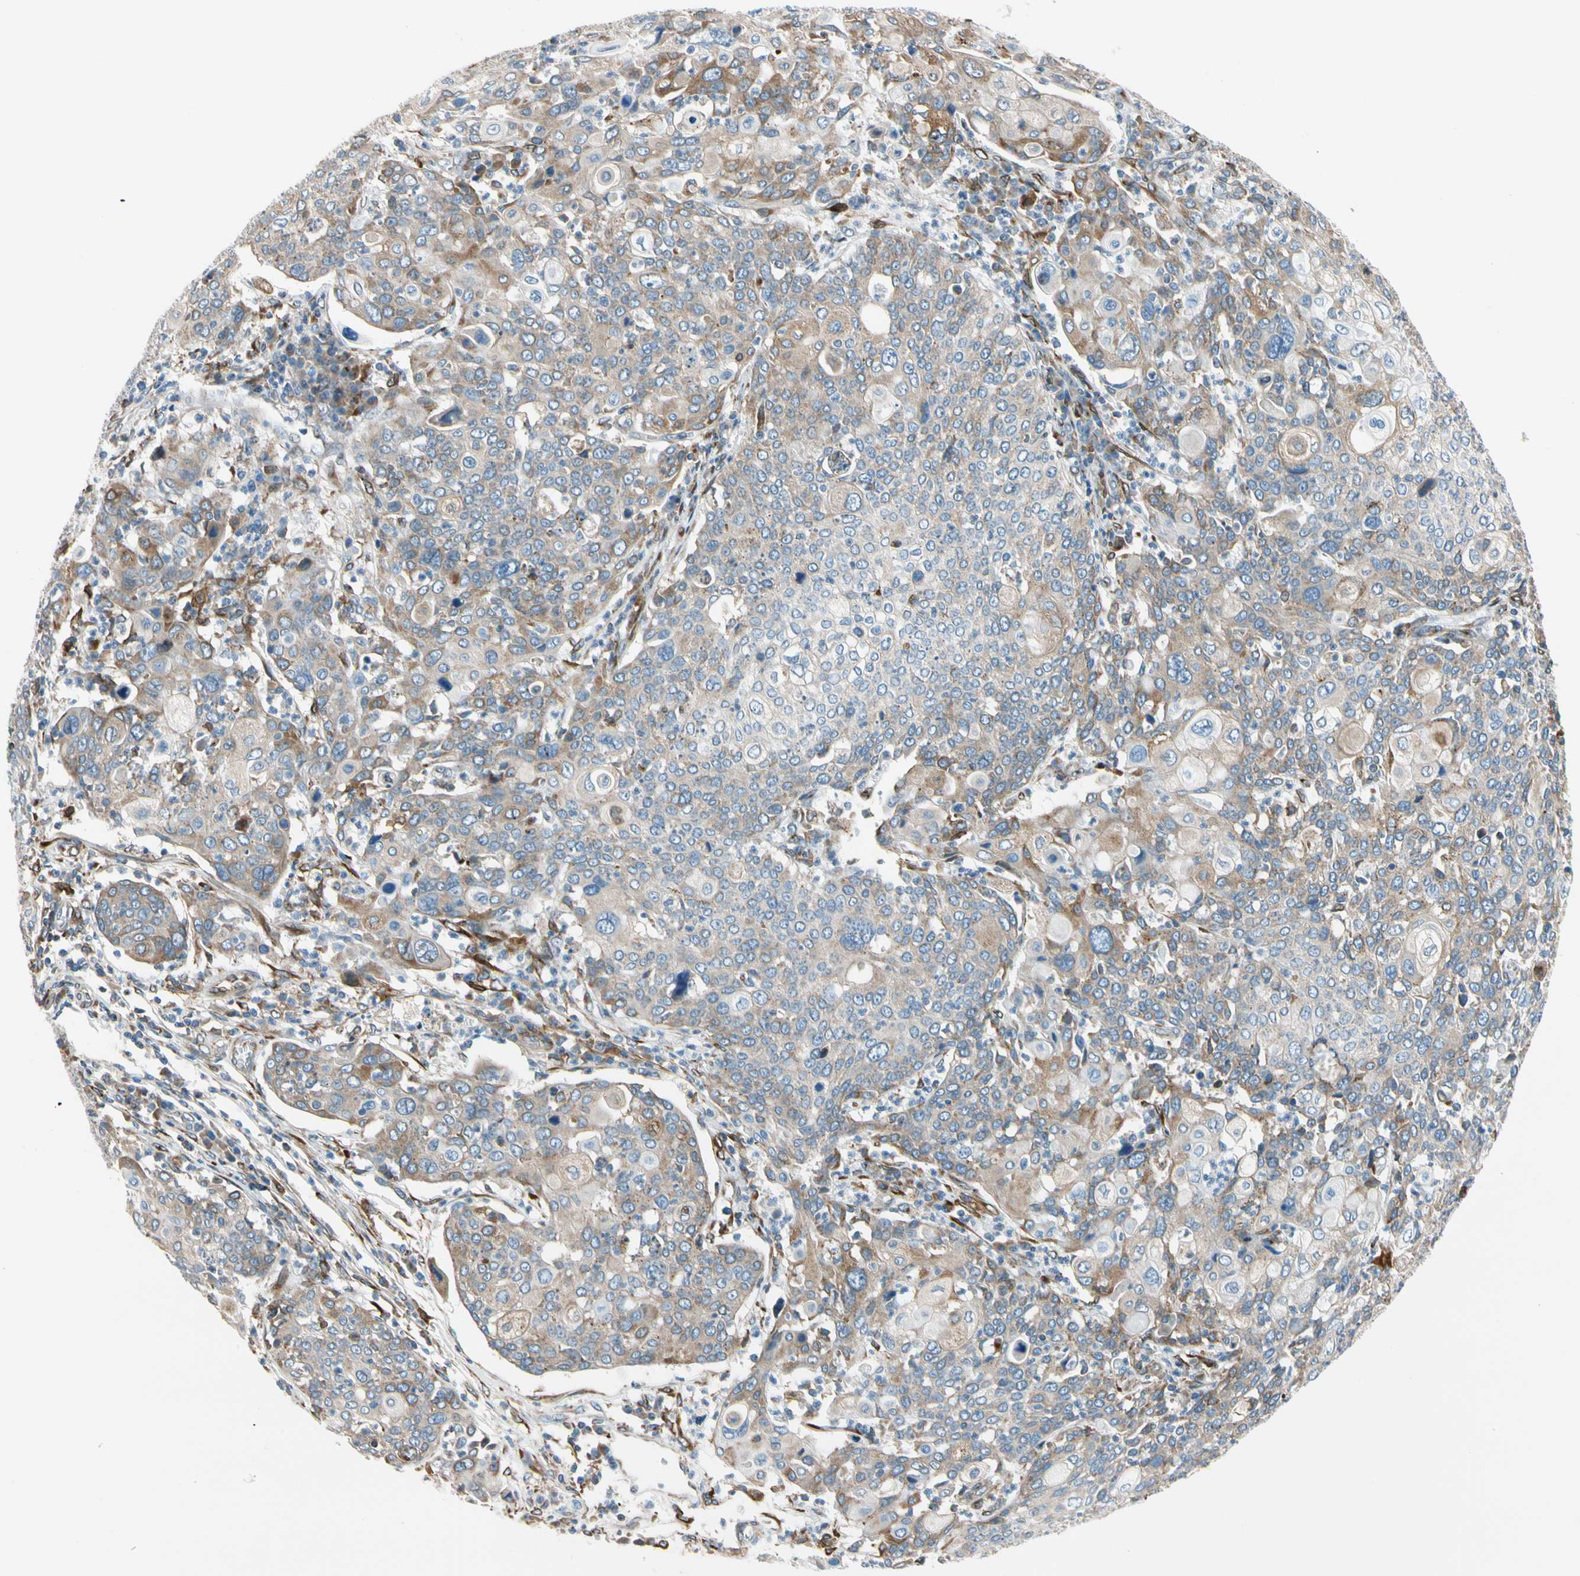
{"staining": {"intensity": "weak", "quantity": "25%-75%", "location": "cytoplasmic/membranous"}, "tissue": "cervical cancer", "cell_type": "Tumor cells", "image_type": "cancer", "snomed": [{"axis": "morphology", "description": "Squamous cell carcinoma, NOS"}, {"axis": "topography", "description": "Cervix"}], "caption": "Cervical cancer tissue demonstrates weak cytoplasmic/membranous staining in approximately 25%-75% of tumor cells Immunohistochemistry stains the protein of interest in brown and the nuclei are stained blue.", "gene": "NUCB1", "patient": {"sex": "female", "age": 40}}